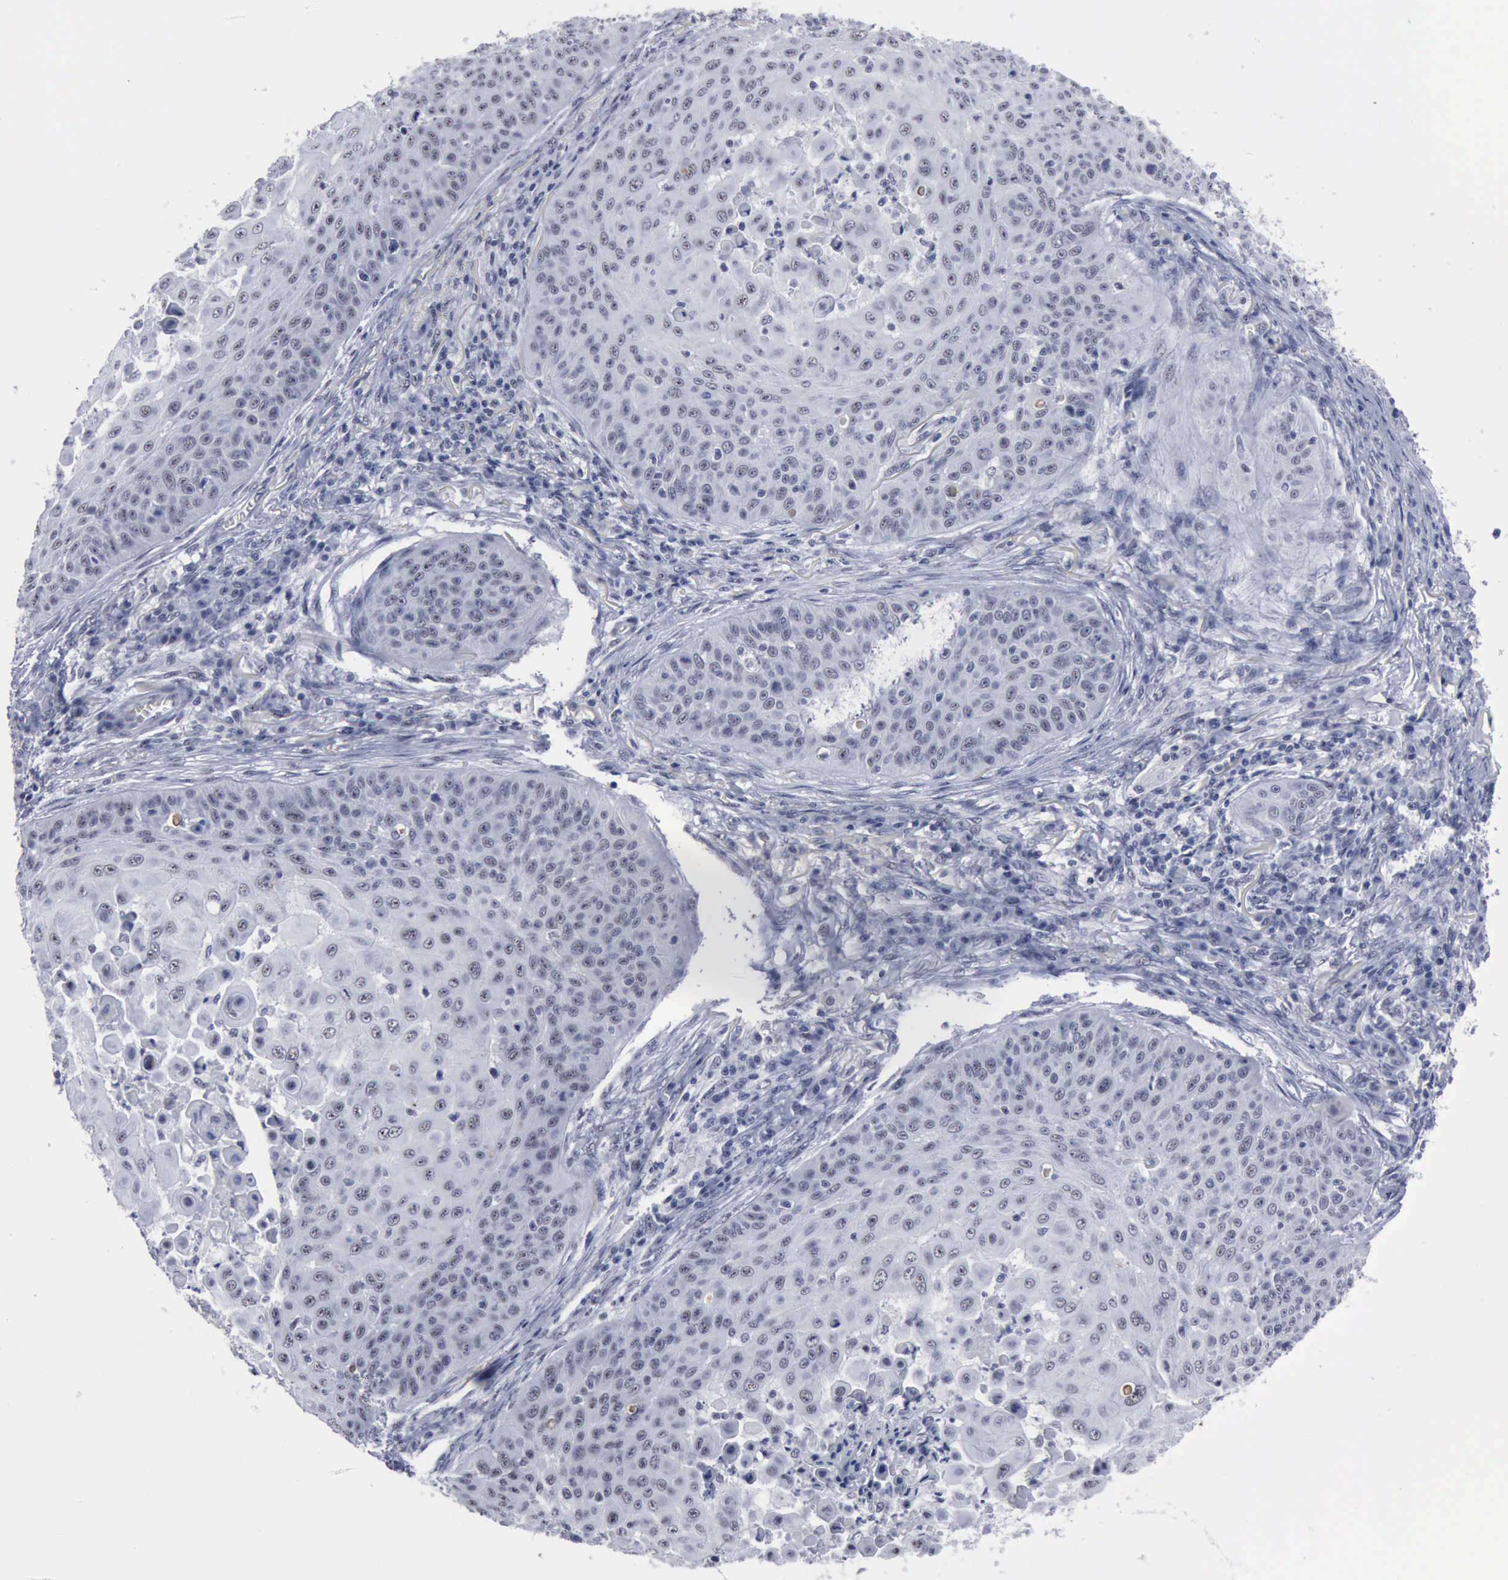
{"staining": {"intensity": "negative", "quantity": "none", "location": "none"}, "tissue": "skin cancer", "cell_type": "Tumor cells", "image_type": "cancer", "snomed": [{"axis": "morphology", "description": "Squamous cell carcinoma, NOS"}, {"axis": "topography", "description": "Skin"}], "caption": "The micrograph displays no significant positivity in tumor cells of skin cancer (squamous cell carcinoma).", "gene": "BRD1", "patient": {"sex": "male", "age": 82}}